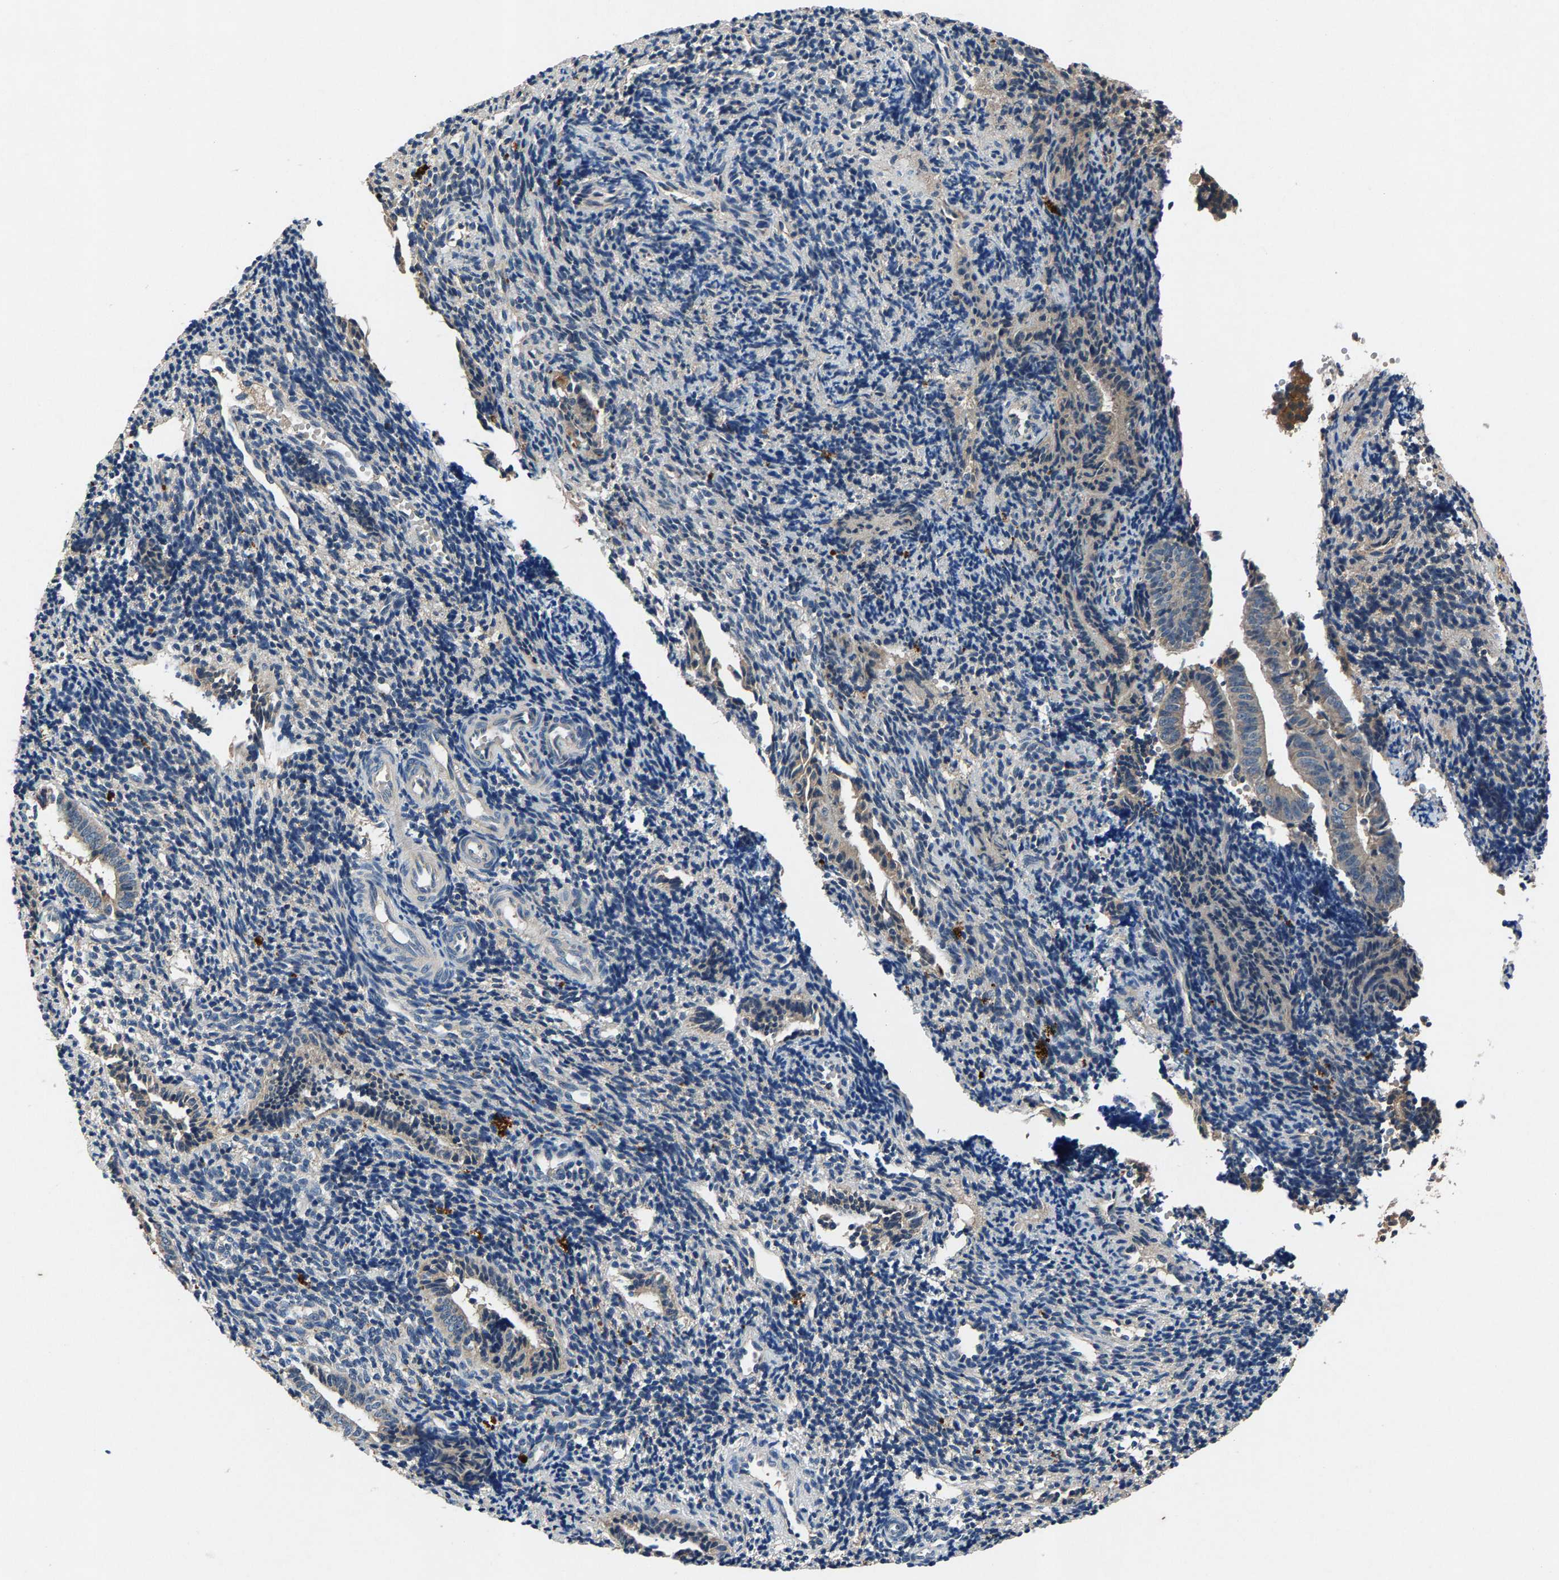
{"staining": {"intensity": "weak", "quantity": "<25%", "location": "cytoplasmic/membranous"}, "tissue": "endometrium", "cell_type": "Cells in endometrial stroma", "image_type": "normal", "snomed": [{"axis": "morphology", "description": "Normal tissue, NOS"}, {"axis": "topography", "description": "Uterus"}, {"axis": "topography", "description": "Endometrium"}], "caption": "High power microscopy image of an immunohistochemistry photomicrograph of normal endometrium, revealing no significant positivity in cells in endometrial stroma.", "gene": "PRXL2C", "patient": {"sex": "female", "age": 33}}